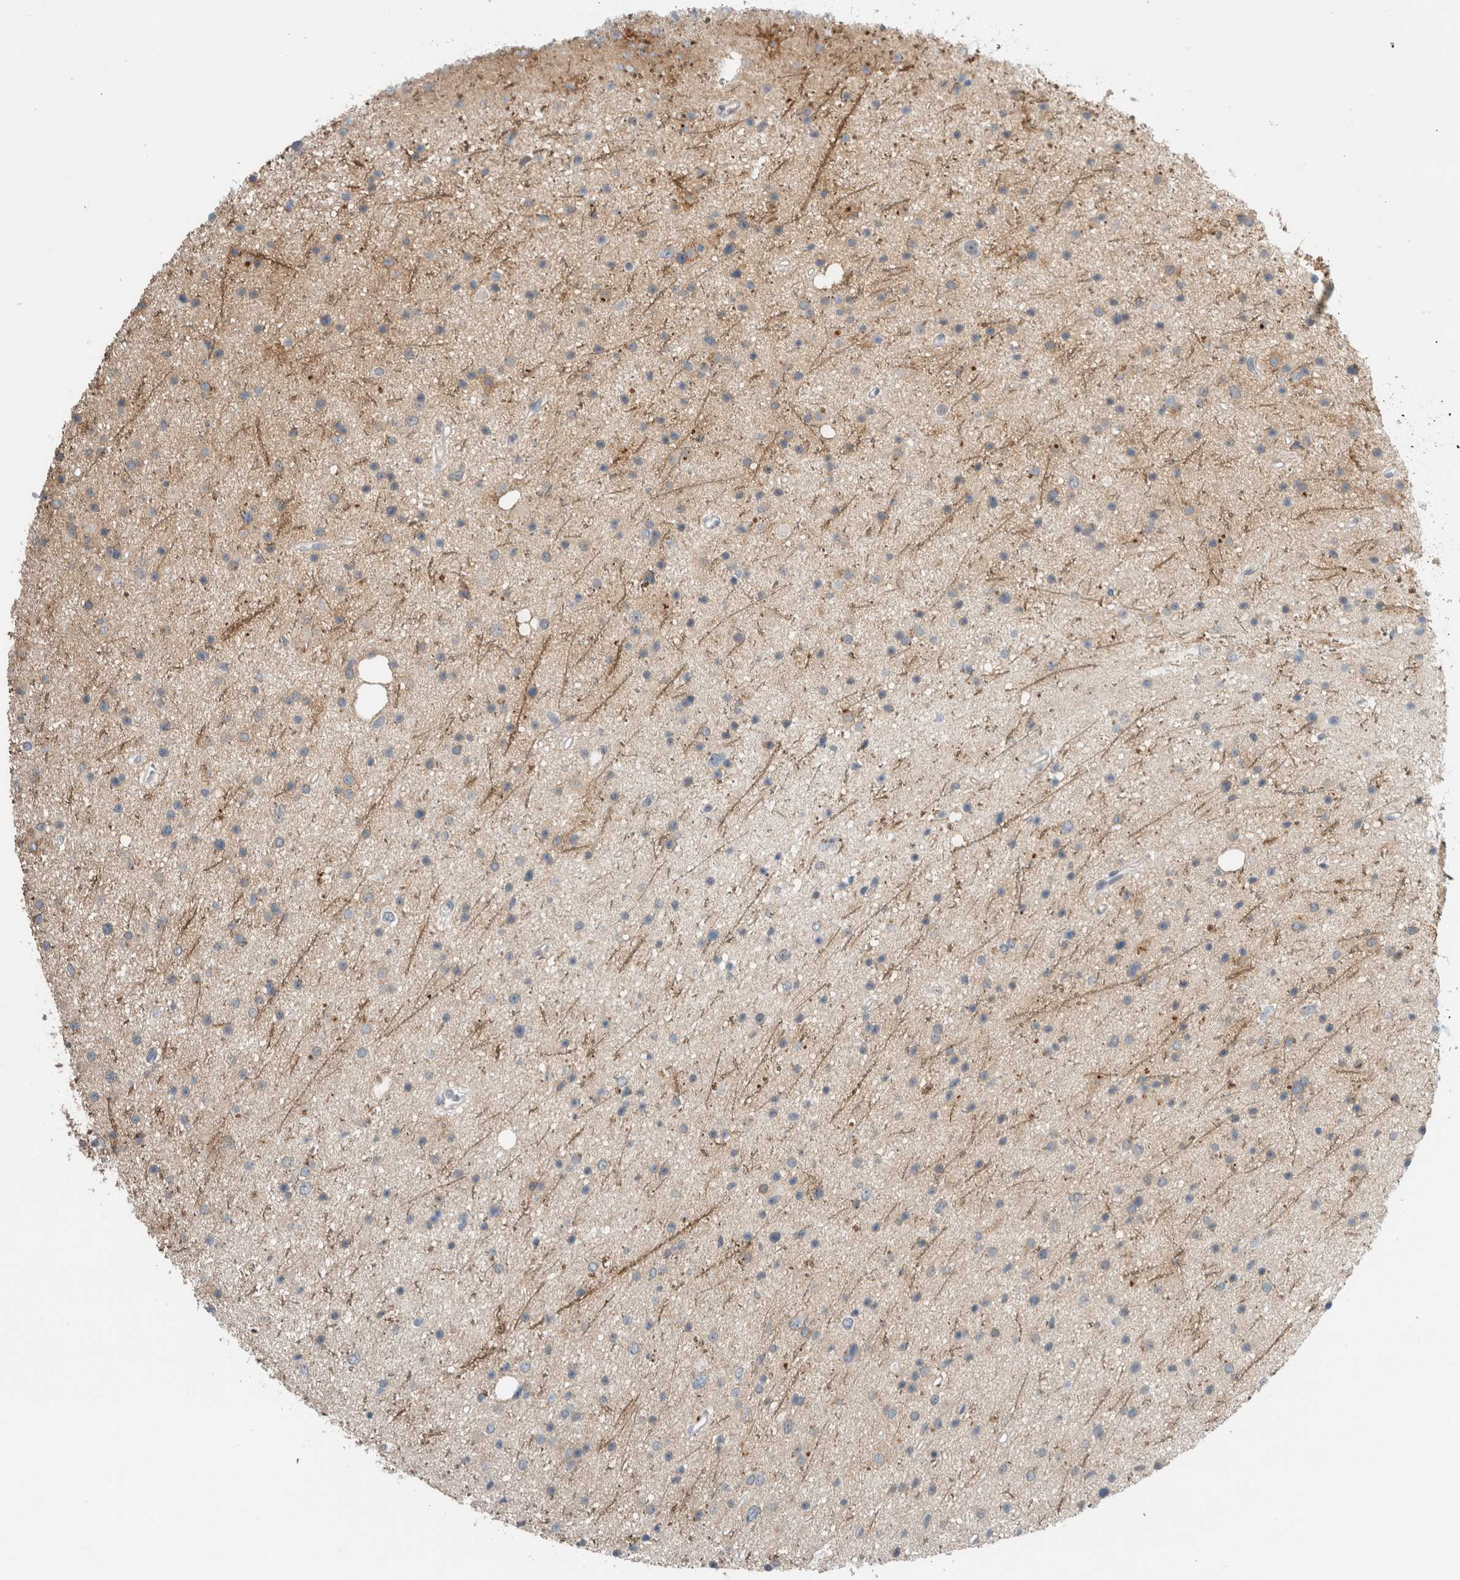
{"staining": {"intensity": "negative", "quantity": "none", "location": "none"}, "tissue": "glioma", "cell_type": "Tumor cells", "image_type": "cancer", "snomed": [{"axis": "morphology", "description": "Glioma, malignant, Low grade"}, {"axis": "topography", "description": "Cerebral cortex"}], "caption": "Protein analysis of glioma displays no significant expression in tumor cells. (Brightfield microscopy of DAB immunohistochemistry (IHC) at high magnification).", "gene": "ERCC6L2", "patient": {"sex": "female", "age": 39}}